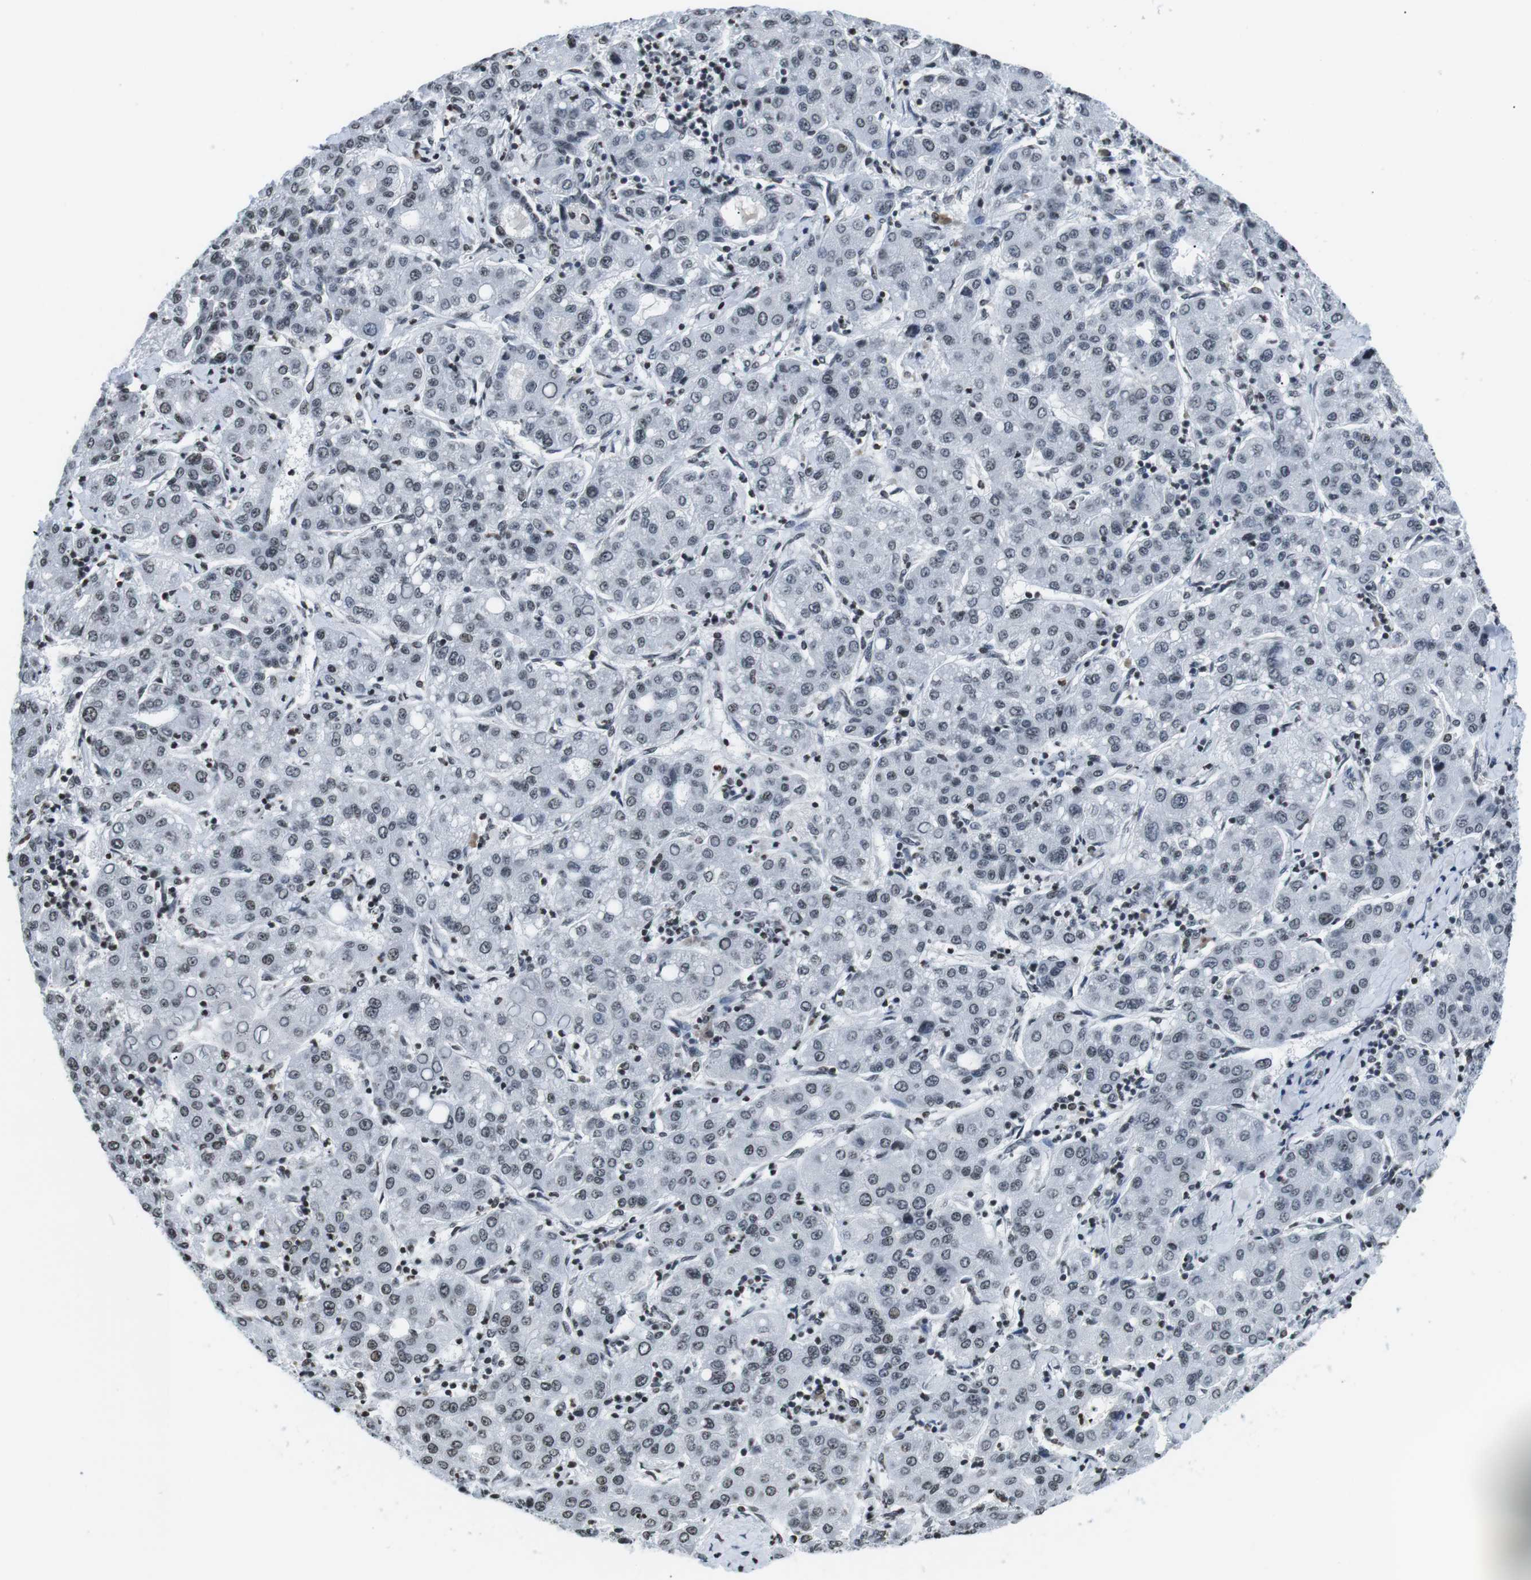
{"staining": {"intensity": "negative", "quantity": "none", "location": "none"}, "tissue": "liver cancer", "cell_type": "Tumor cells", "image_type": "cancer", "snomed": [{"axis": "morphology", "description": "Carcinoma, Hepatocellular, NOS"}, {"axis": "topography", "description": "Liver"}], "caption": "DAB (3,3'-diaminobenzidine) immunohistochemical staining of hepatocellular carcinoma (liver) displays no significant expression in tumor cells.", "gene": "E2F2", "patient": {"sex": "male", "age": 65}}